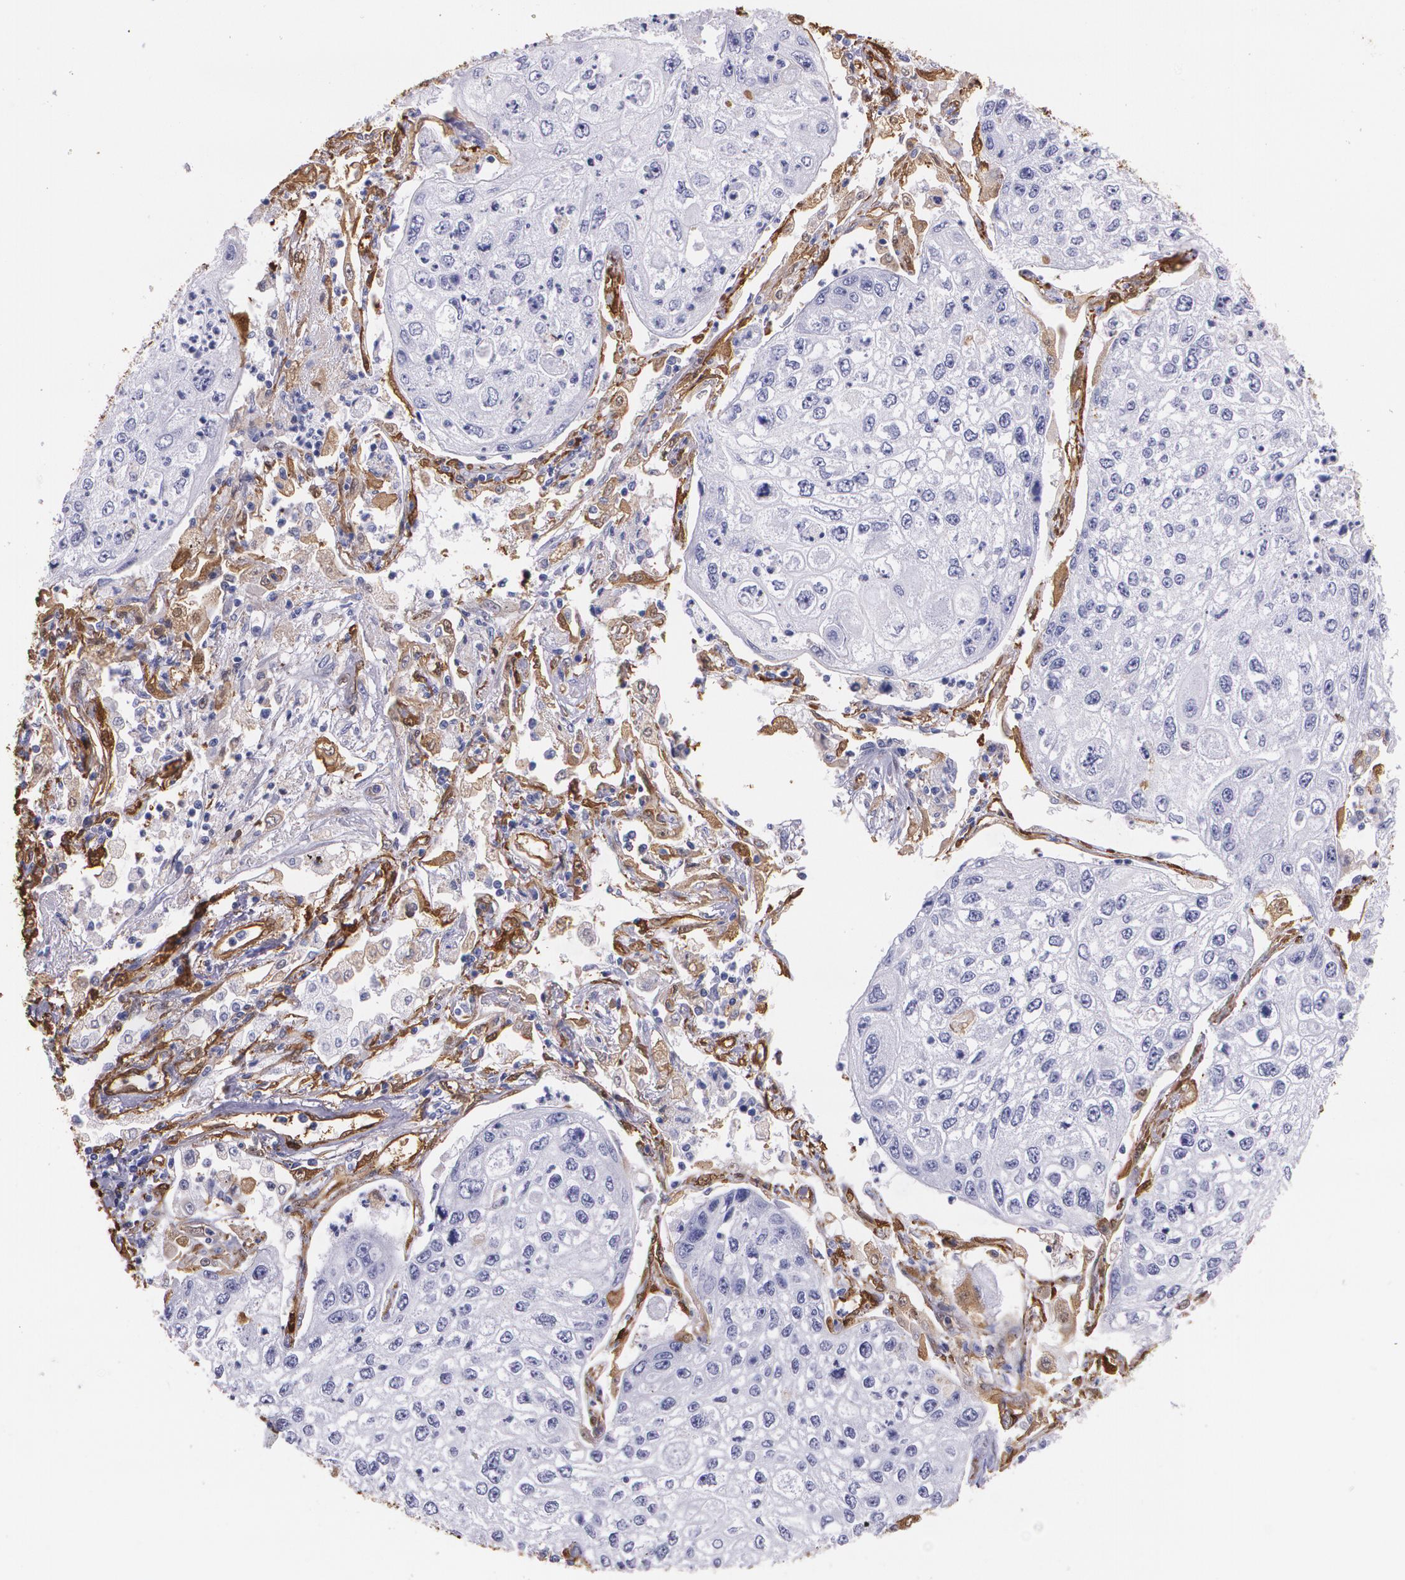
{"staining": {"intensity": "negative", "quantity": "none", "location": "none"}, "tissue": "lung cancer", "cell_type": "Tumor cells", "image_type": "cancer", "snomed": [{"axis": "morphology", "description": "Squamous cell carcinoma, NOS"}, {"axis": "topography", "description": "Lung"}], "caption": "Immunohistochemistry (IHC) image of lung cancer stained for a protein (brown), which exhibits no positivity in tumor cells.", "gene": "MMP2", "patient": {"sex": "male", "age": 75}}